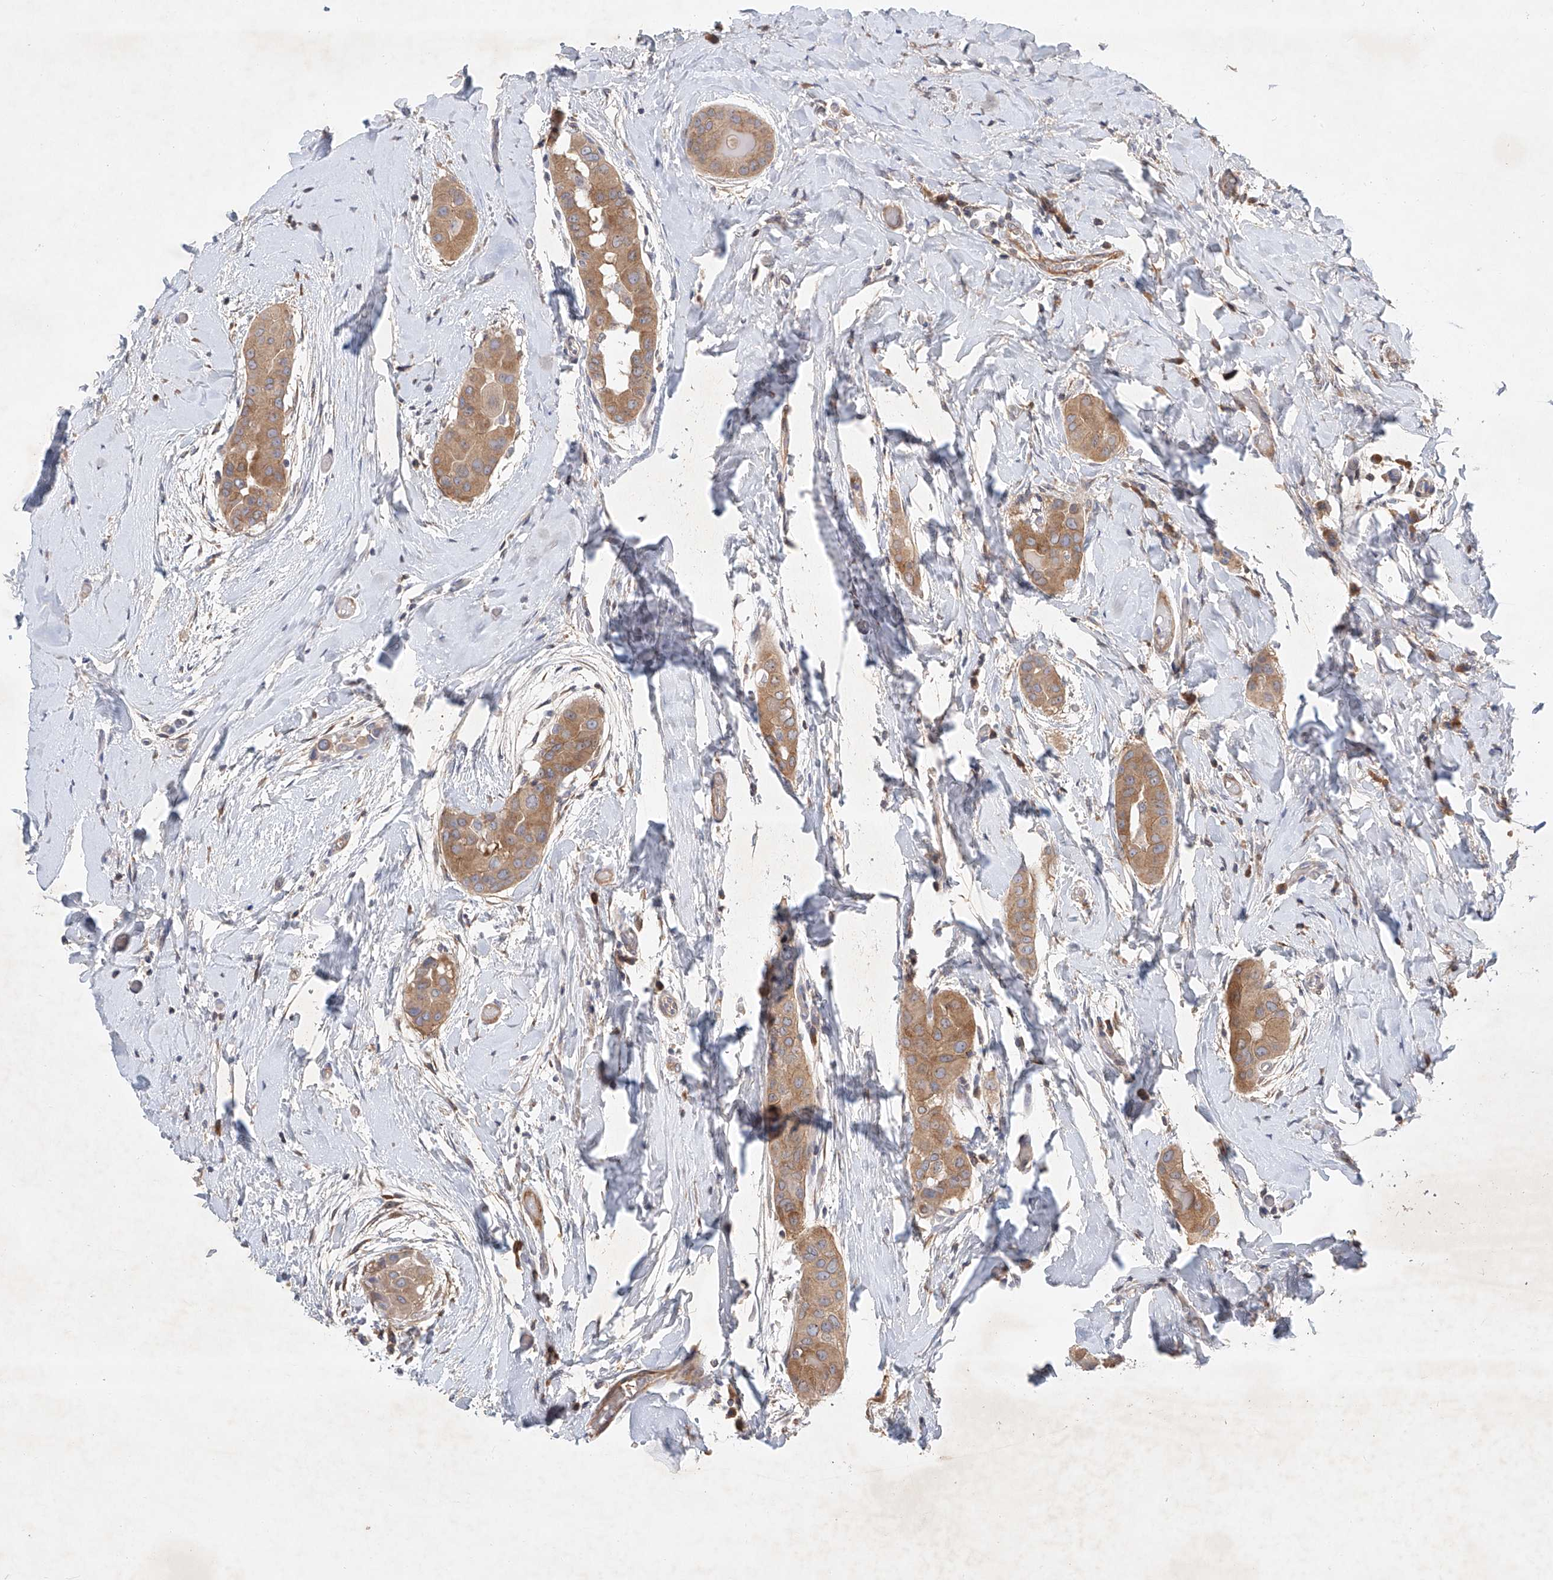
{"staining": {"intensity": "moderate", "quantity": ">75%", "location": "cytoplasmic/membranous"}, "tissue": "thyroid cancer", "cell_type": "Tumor cells", "image_type": "cancer", "snomed": [{"axis": "morphology", "description": "Papillary adenocarcinoma, NOS"}, {"axis": "topography", "description": "Thyroid gland"}], "caption": "Tumor cells display medium levels of moderate cytoplasmic/membranous expression in approximately >75% of cells in human papillary adenocarcinoma (thyroid).", "gene": "CARMIL1", "patient": {"sex": "male", "age": 33}}